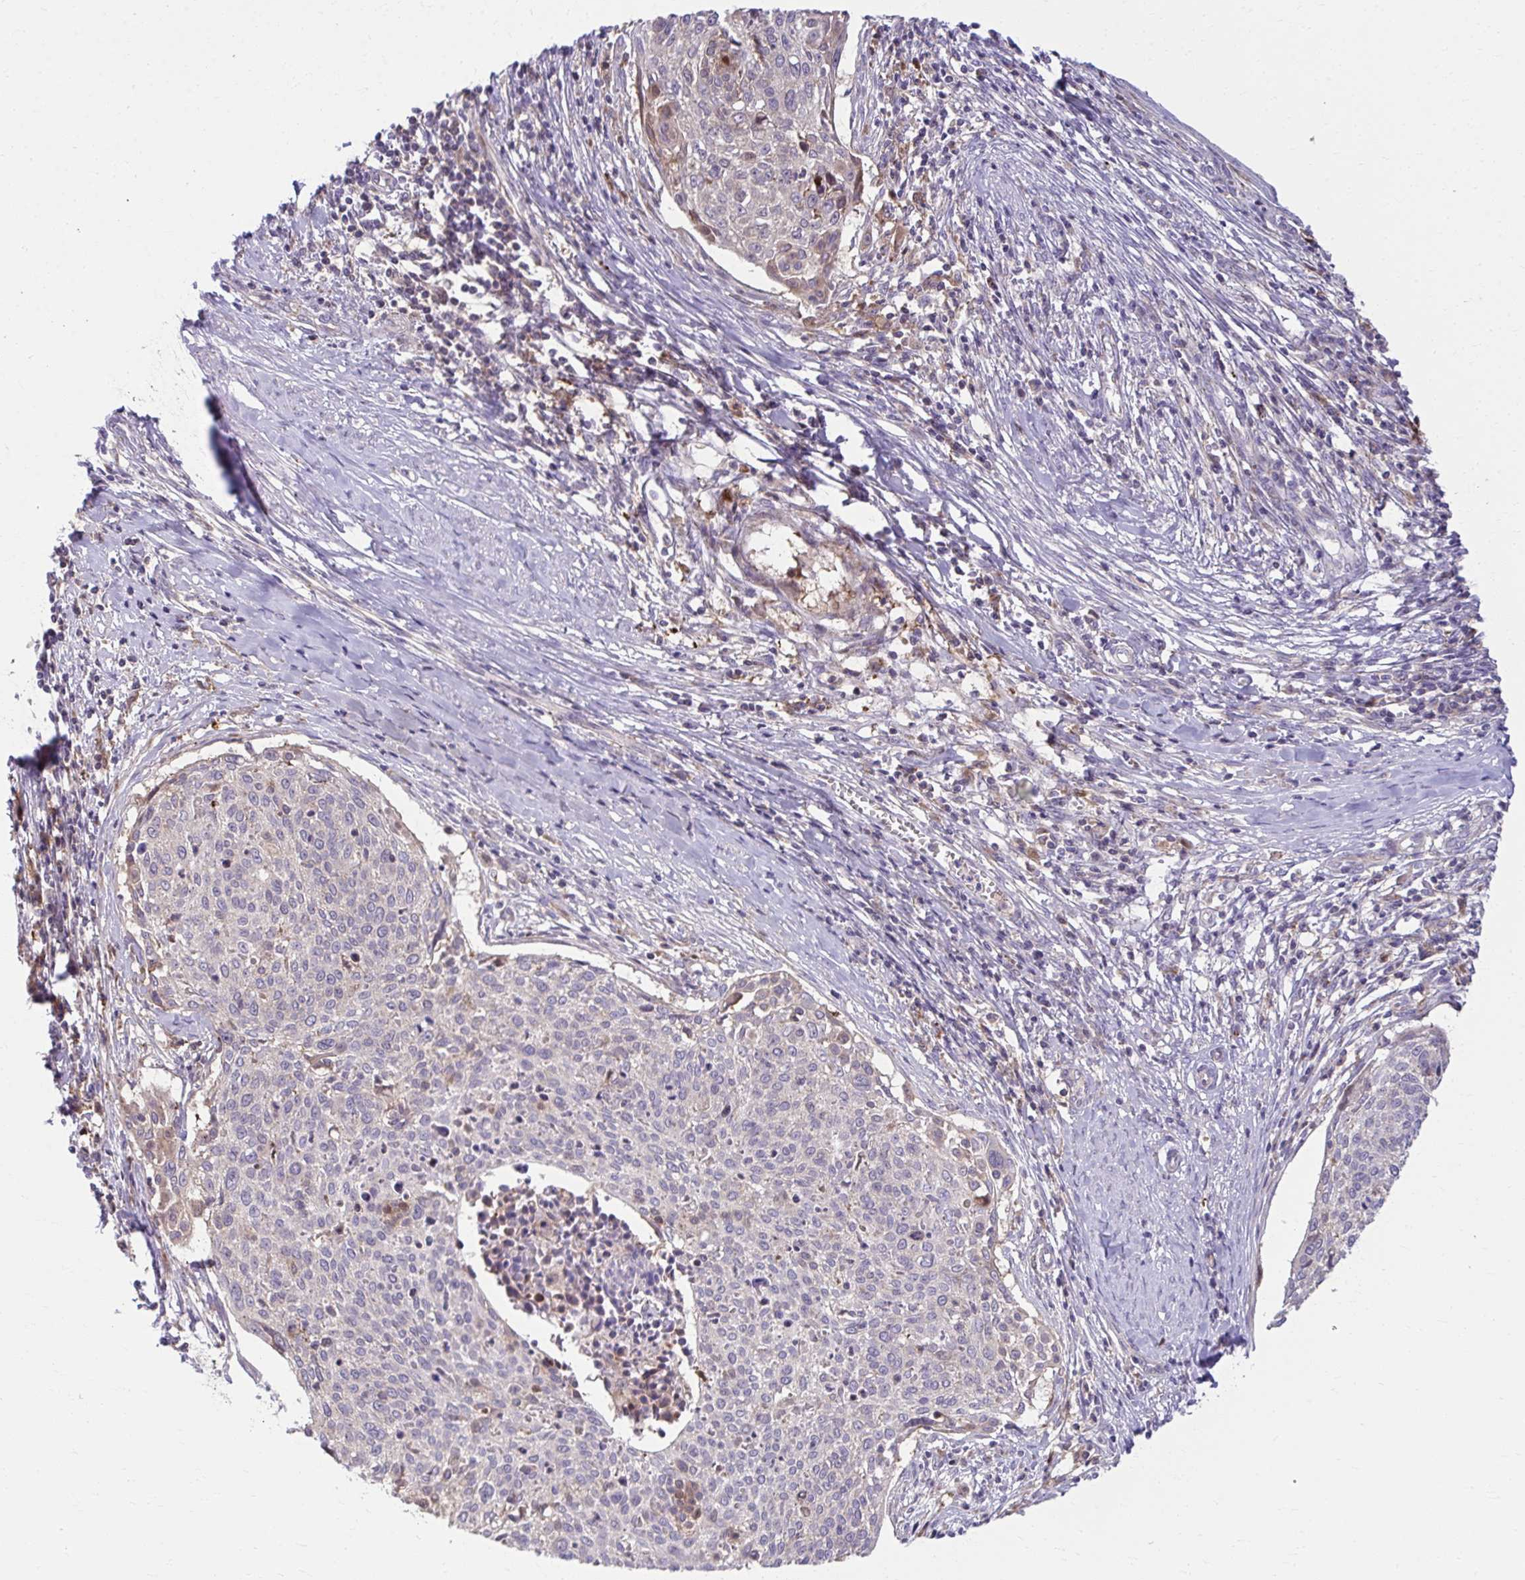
{"staining": {"intensity": "weak", "quantity": "<25%", "location": "cytoplasmic/membranous"}, "tissue": "cervical cancer", "cell_type": "Tumor cells", "image_type": "cancer", "snomed": [{"axis": "morphology", "description": "Squamous cell carcinoma, NOS"}, {"axis": "topography", "description": "Cervix"}], "caption": "Tumor cells show no significant protein staining in squamous cell carcinoma (cervical).", "gene": "C16orf54", "patient": {"sex": "female", "age": 49}}